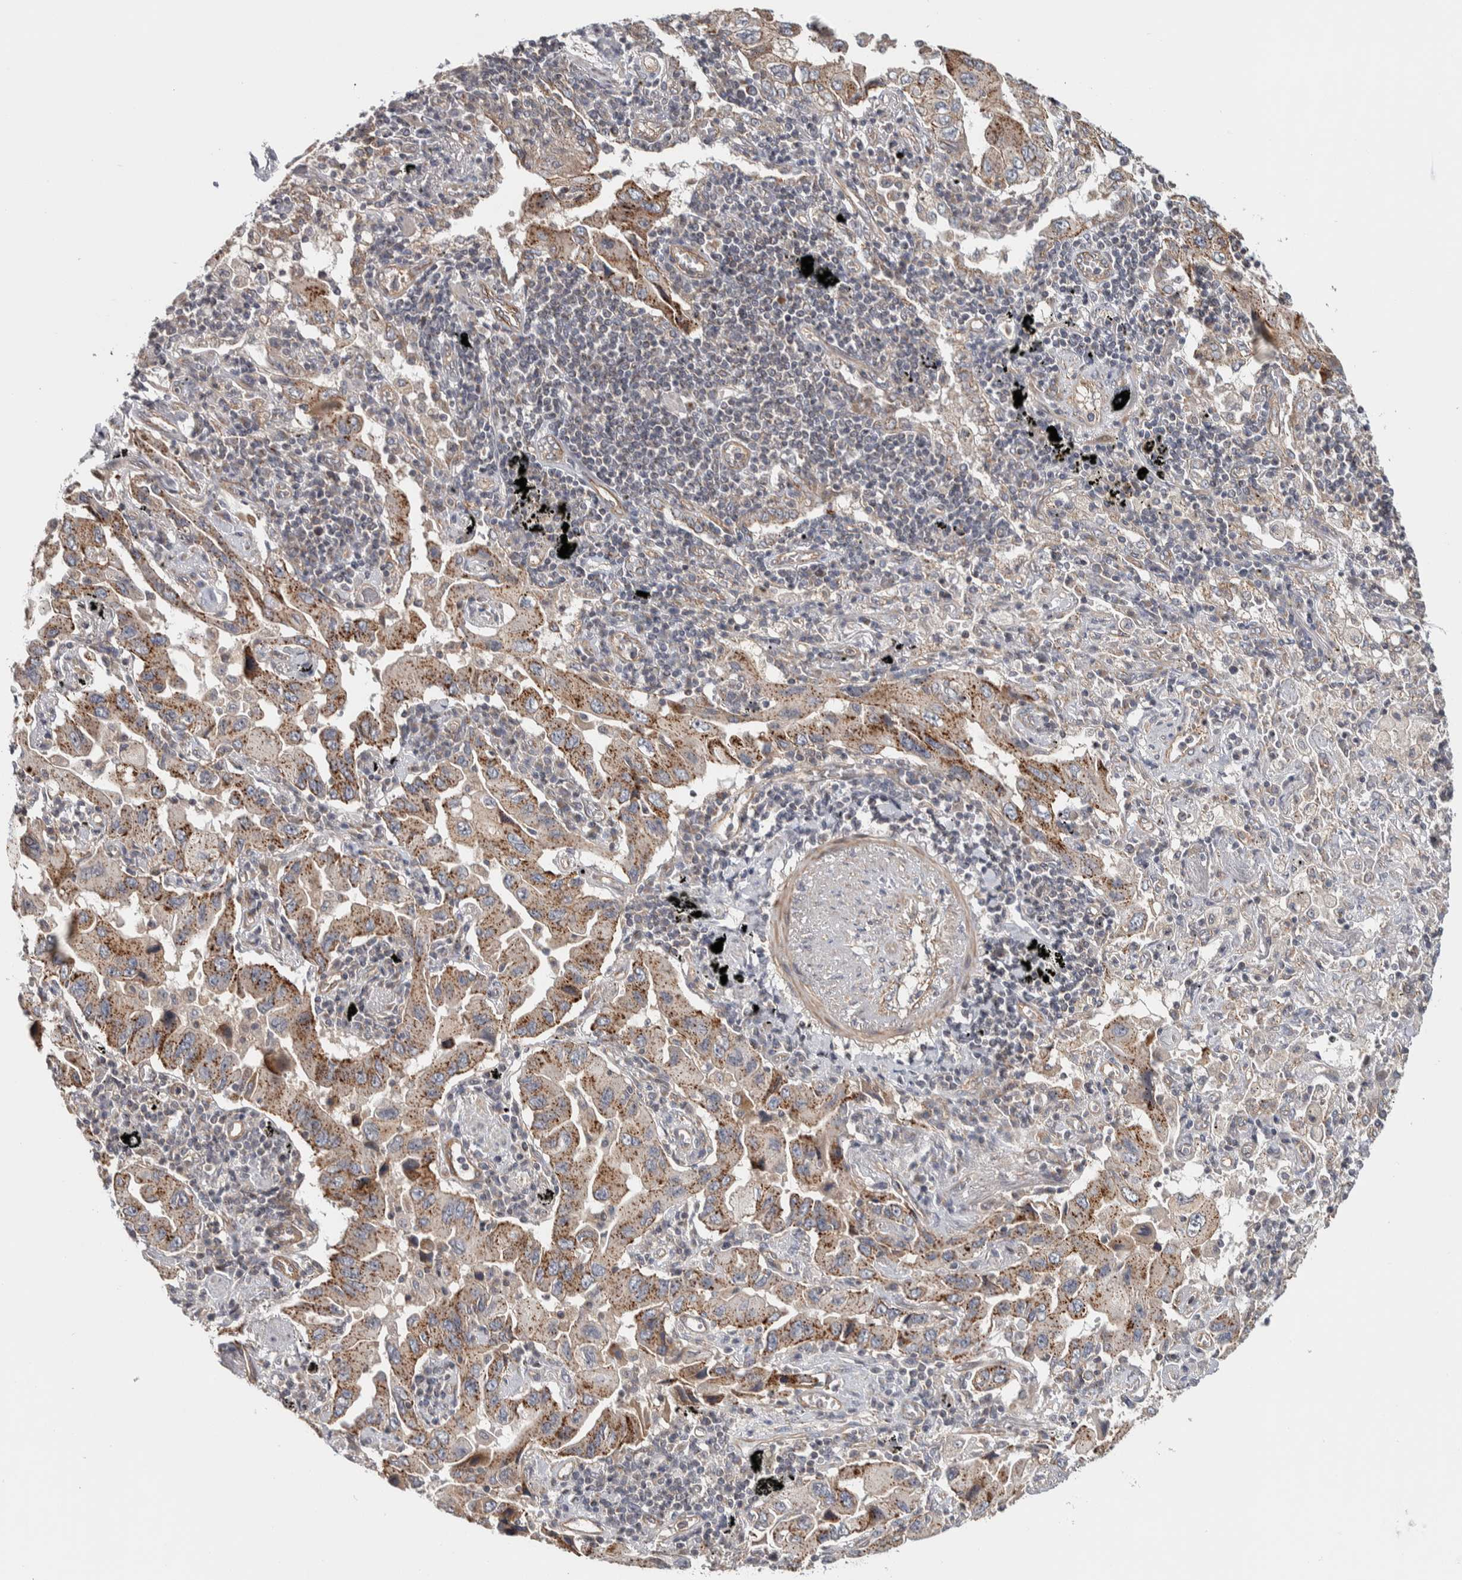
{"staining": {"intensity": "strong", "quantity": "25%-75%", "location": "cytoplasmic/membranous"}, "tissue": "lung cancer", "cell_type": "Tumor cells", "image_type": "cancer", "snomed": [{"axis": "morphology", "description": "Adenocarcinoma, NOS"}, {"axis": "topography", "description": "Lung"}], "caption": "About 25%-75% of tumor cells in human adenocarcinoma (lung) show strong cytoplasmic/membranous protein positivity as visualized by brown immunohistochemical staining.", "gene": "CHMP4C", "patient": {"sex": "female", "age": 65}}